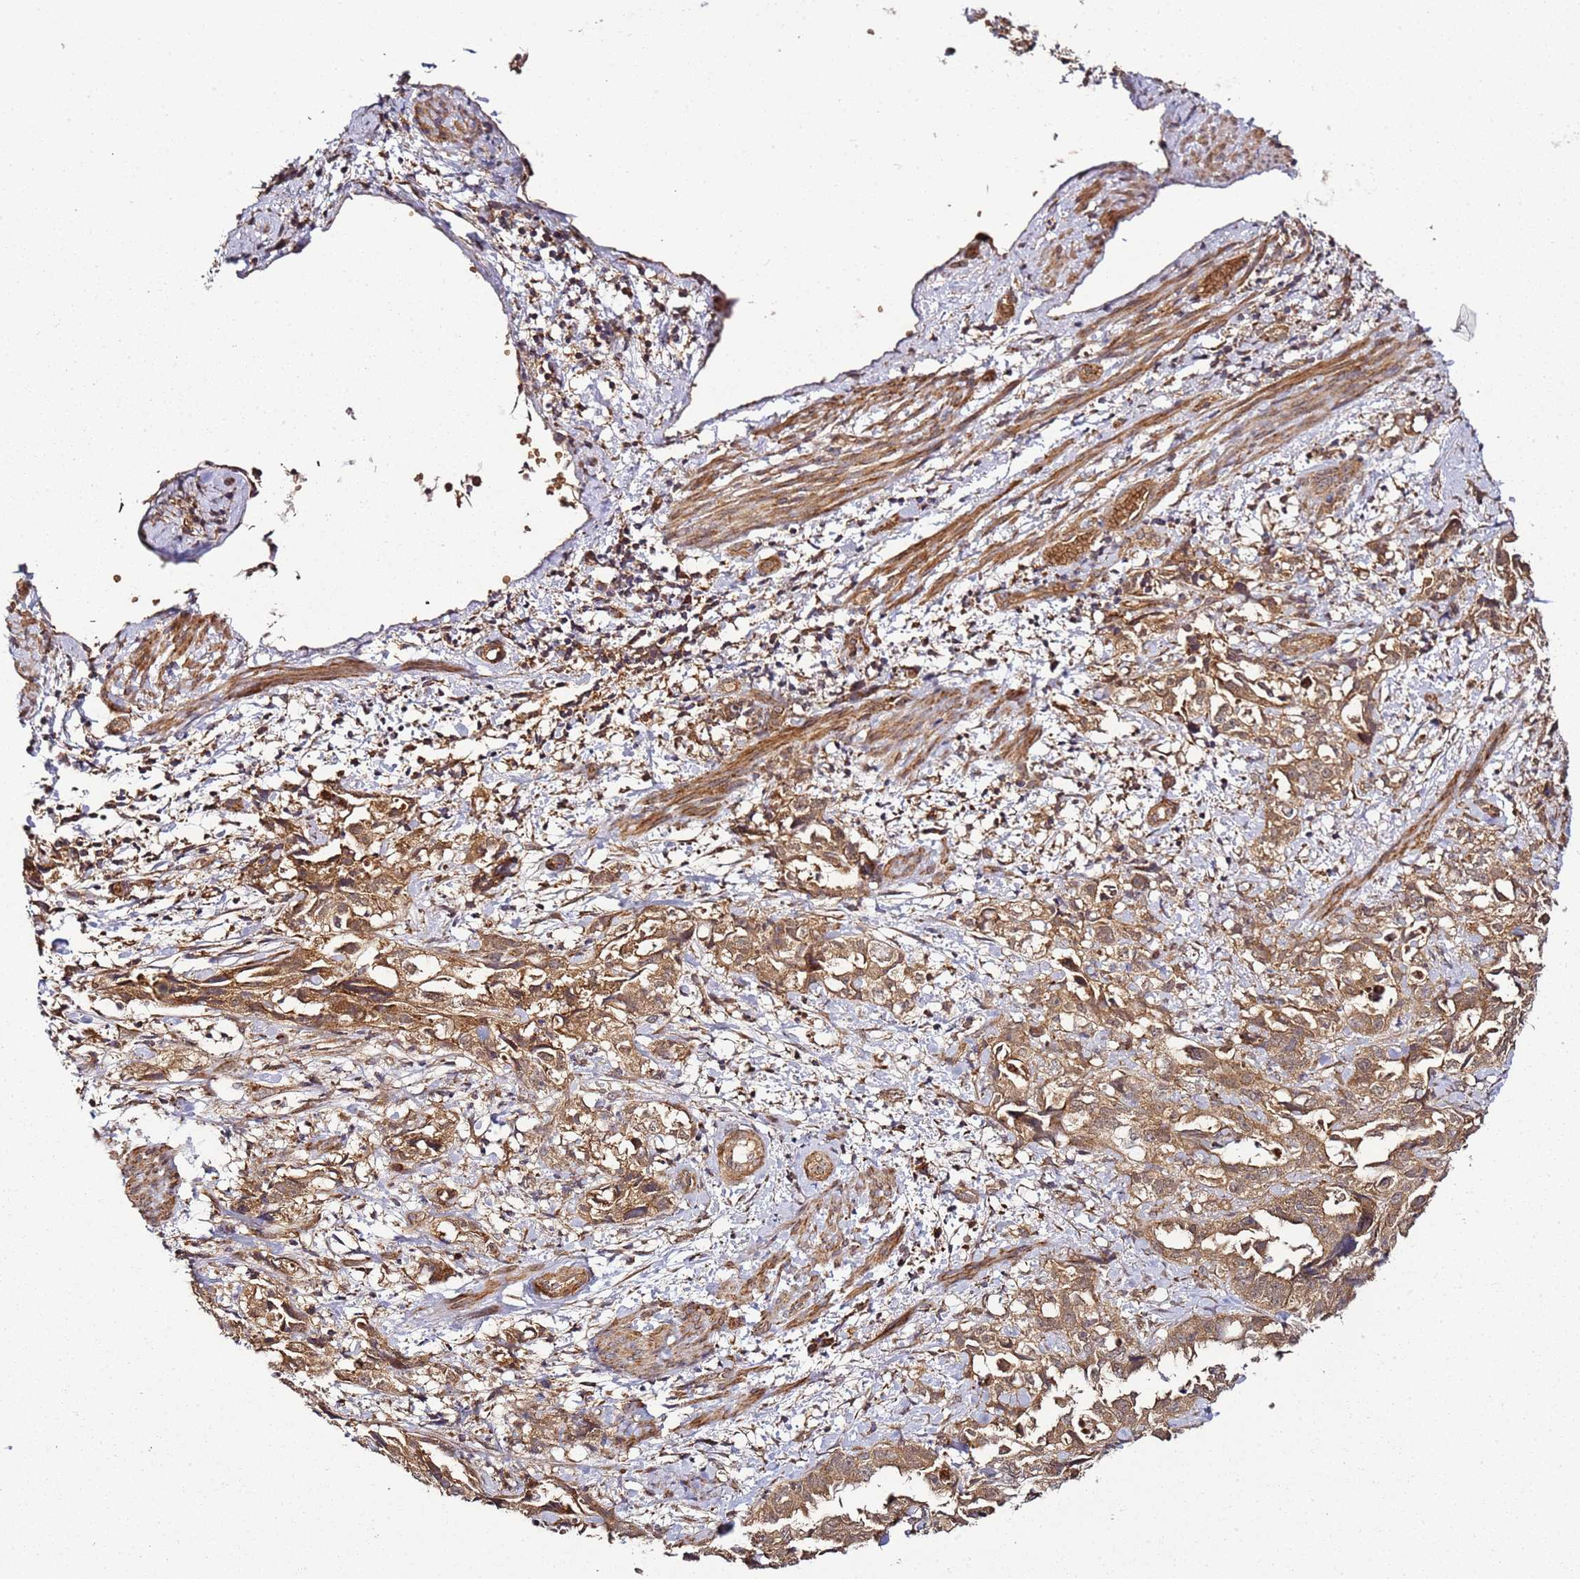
{"staining": {"intensity": "strong", "quantity": ">75%", "location": "cytoplasmic/membranous"}, "tissue": "endometrial cancer", "cell_type": "Tumor cells", "image_type": "cancer", "snomed": [{"axis": "morphology", "description": "Adenocarcinoma, NOS"}, {"axis": "topography", "description": "Endometrium"}], "caption": "Endometrial cancer (adenocarcinoma) stained with a protein marker reveals strong staining in tumor cells.", "gene": "TM2D2", "patient": {"sex": "female", "age": 65}}